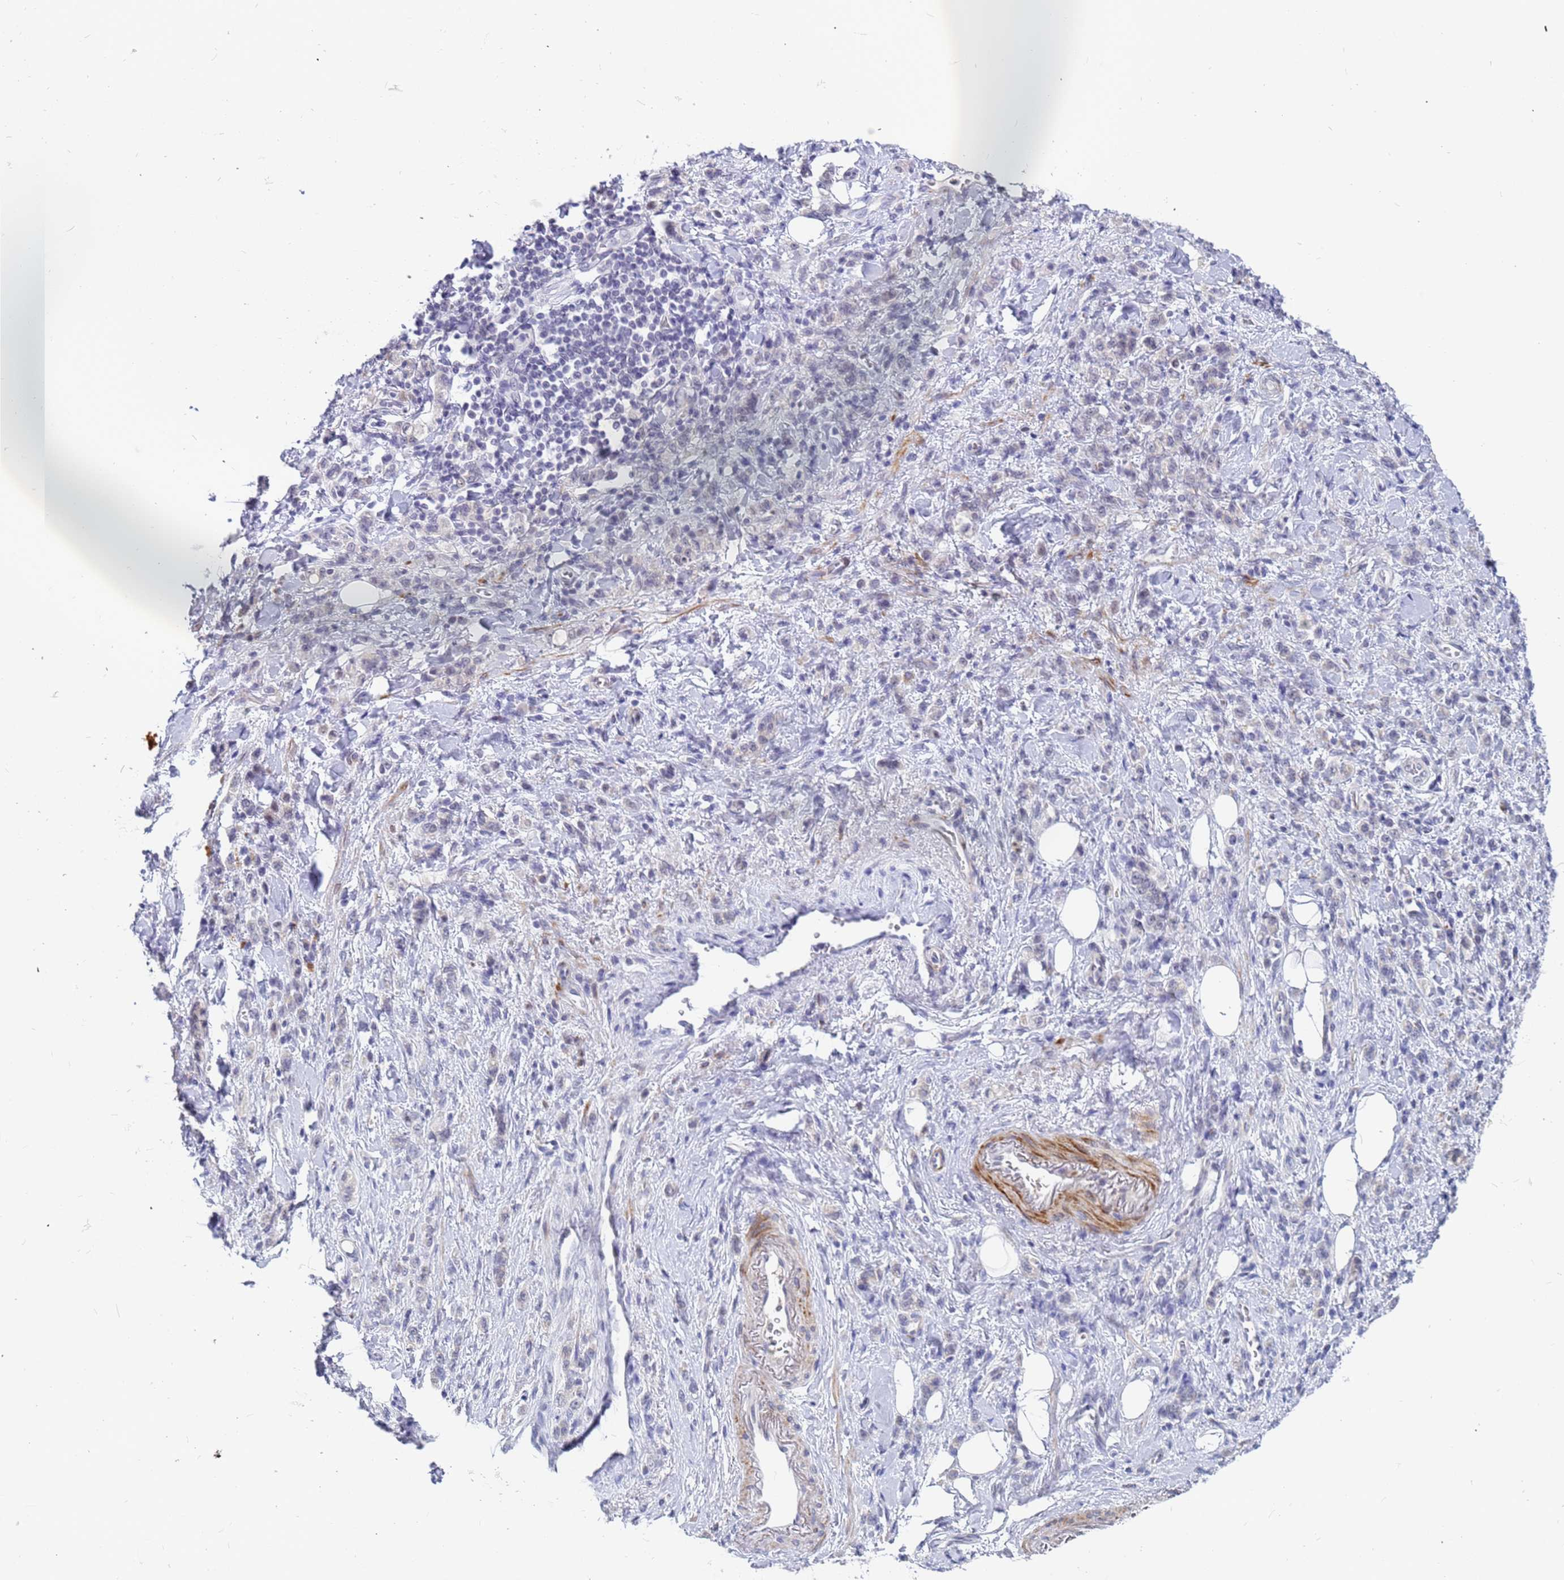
{"staining": {"intensity": "negative", "quantity": "none", "location": "none"}, "tissue": "stomach cancer", "cell_type": "Tumor cells", "image_type": "cancer", "snomed": [{"axis": "morphology", "description": "Adenocarcinoma, NOS"}, {"axis": "topography", "description": "Stomach"}], "caption": "Tumor cells are negative for brown protein staining in adenocarcinoma (stomach).", "gene": "CXorf65", "patient": {"sex": "male", "age": 77}}